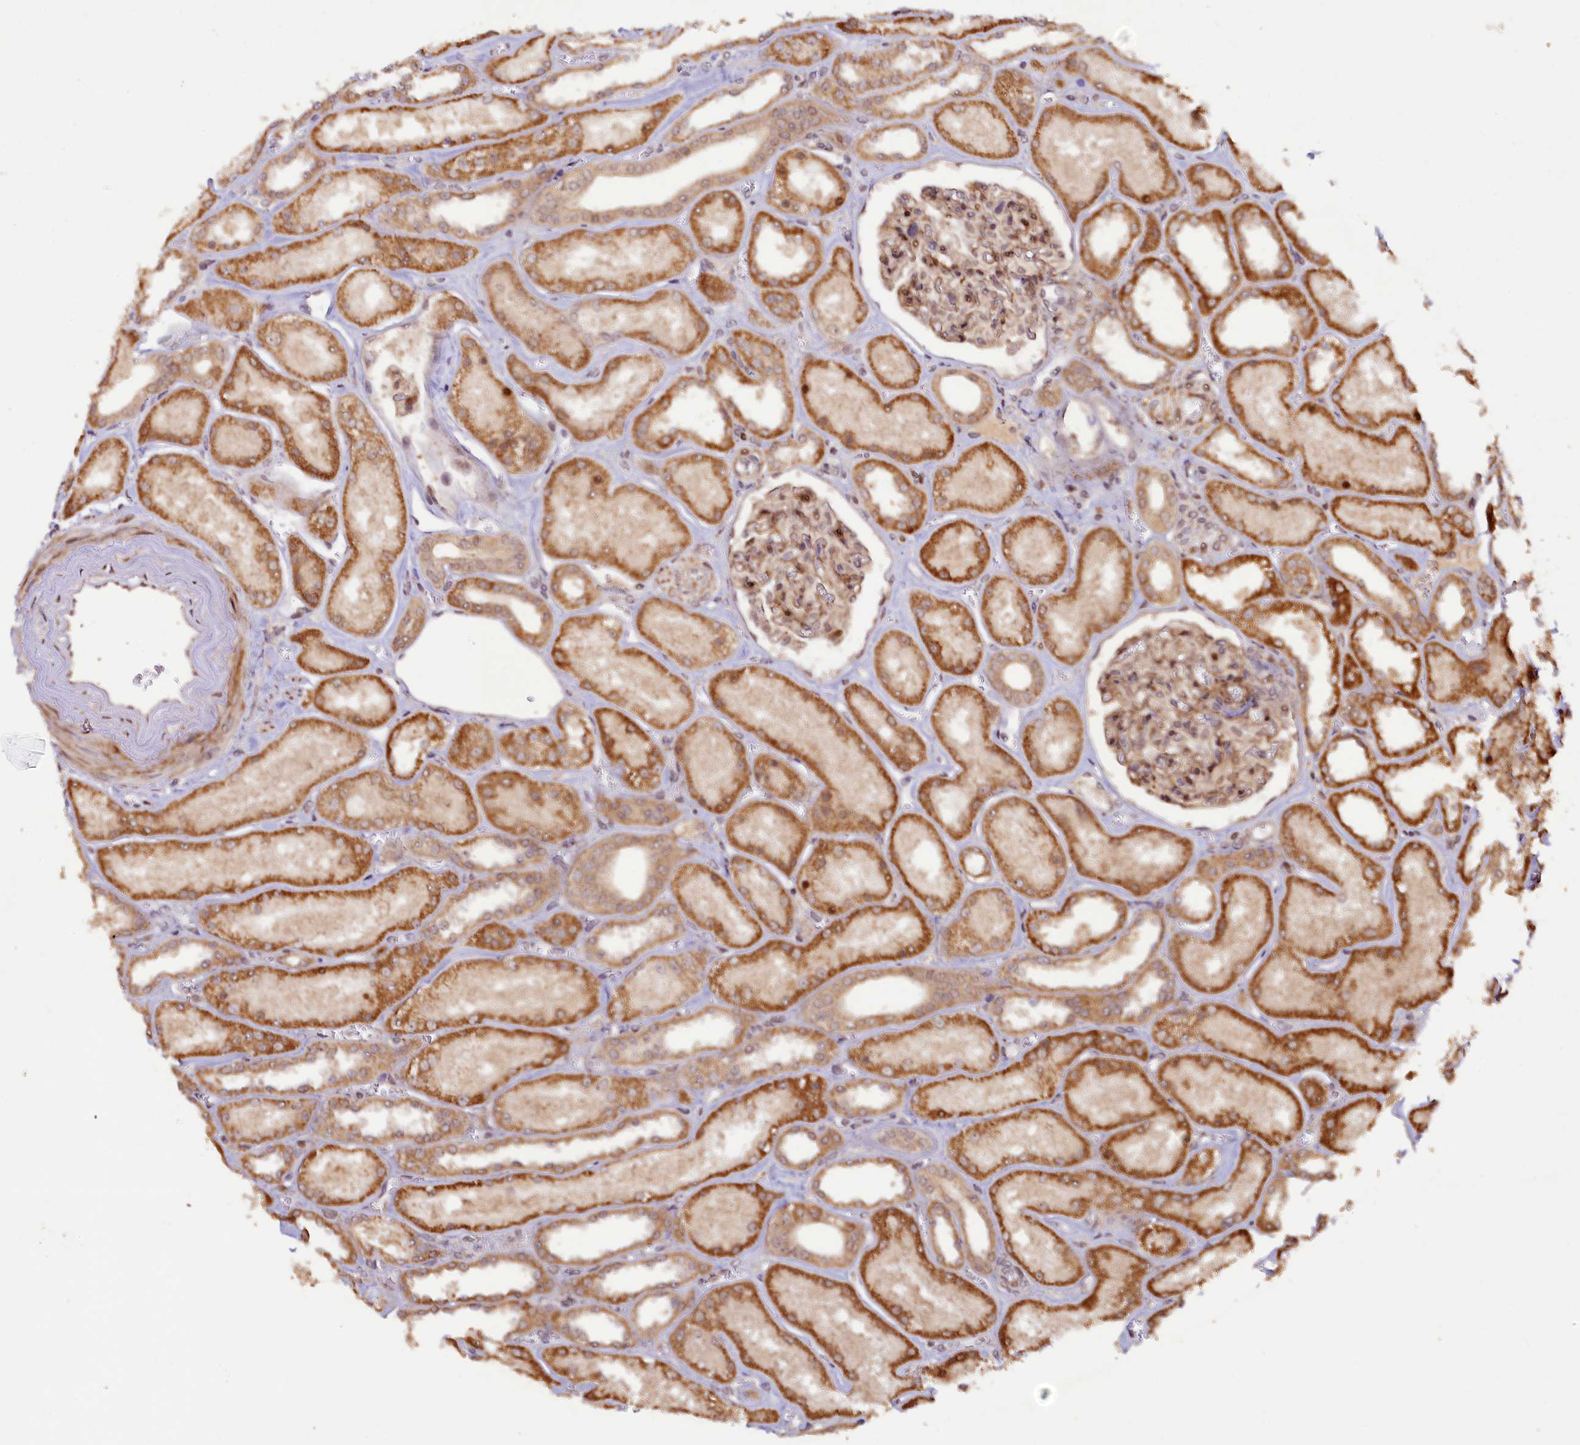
{"staining": {"intensity": "moderate", "quantity": ">75%", "location": "cytoplasmic/membranous,nuclear"}, "tissue": "kidney", "cell_type": "Cells in glomeruli", "image_type": "normal", "snomed": [{"axis": "morphology", "description": "Normal tissue, NOS"}, {"axis": "morphology", "description": "Adenocarcinoma, NOS"}, {"axis": "topography", "description": "Kidney"}], "caption": "The image displays immunohistochemical staining of unremarkable kidney. There is moderate cytoplasmic/membranous,nuclear staining is seen in about >75% of cells in glomeruli. (Stains: DAB (3,3'-diaminobenzidine) in brown, nuclei in blue, Microscopy: brightfield microscopy at high magnification).", "gene": "SHPRH", "patient": {"sex": "female", "age": 68}}